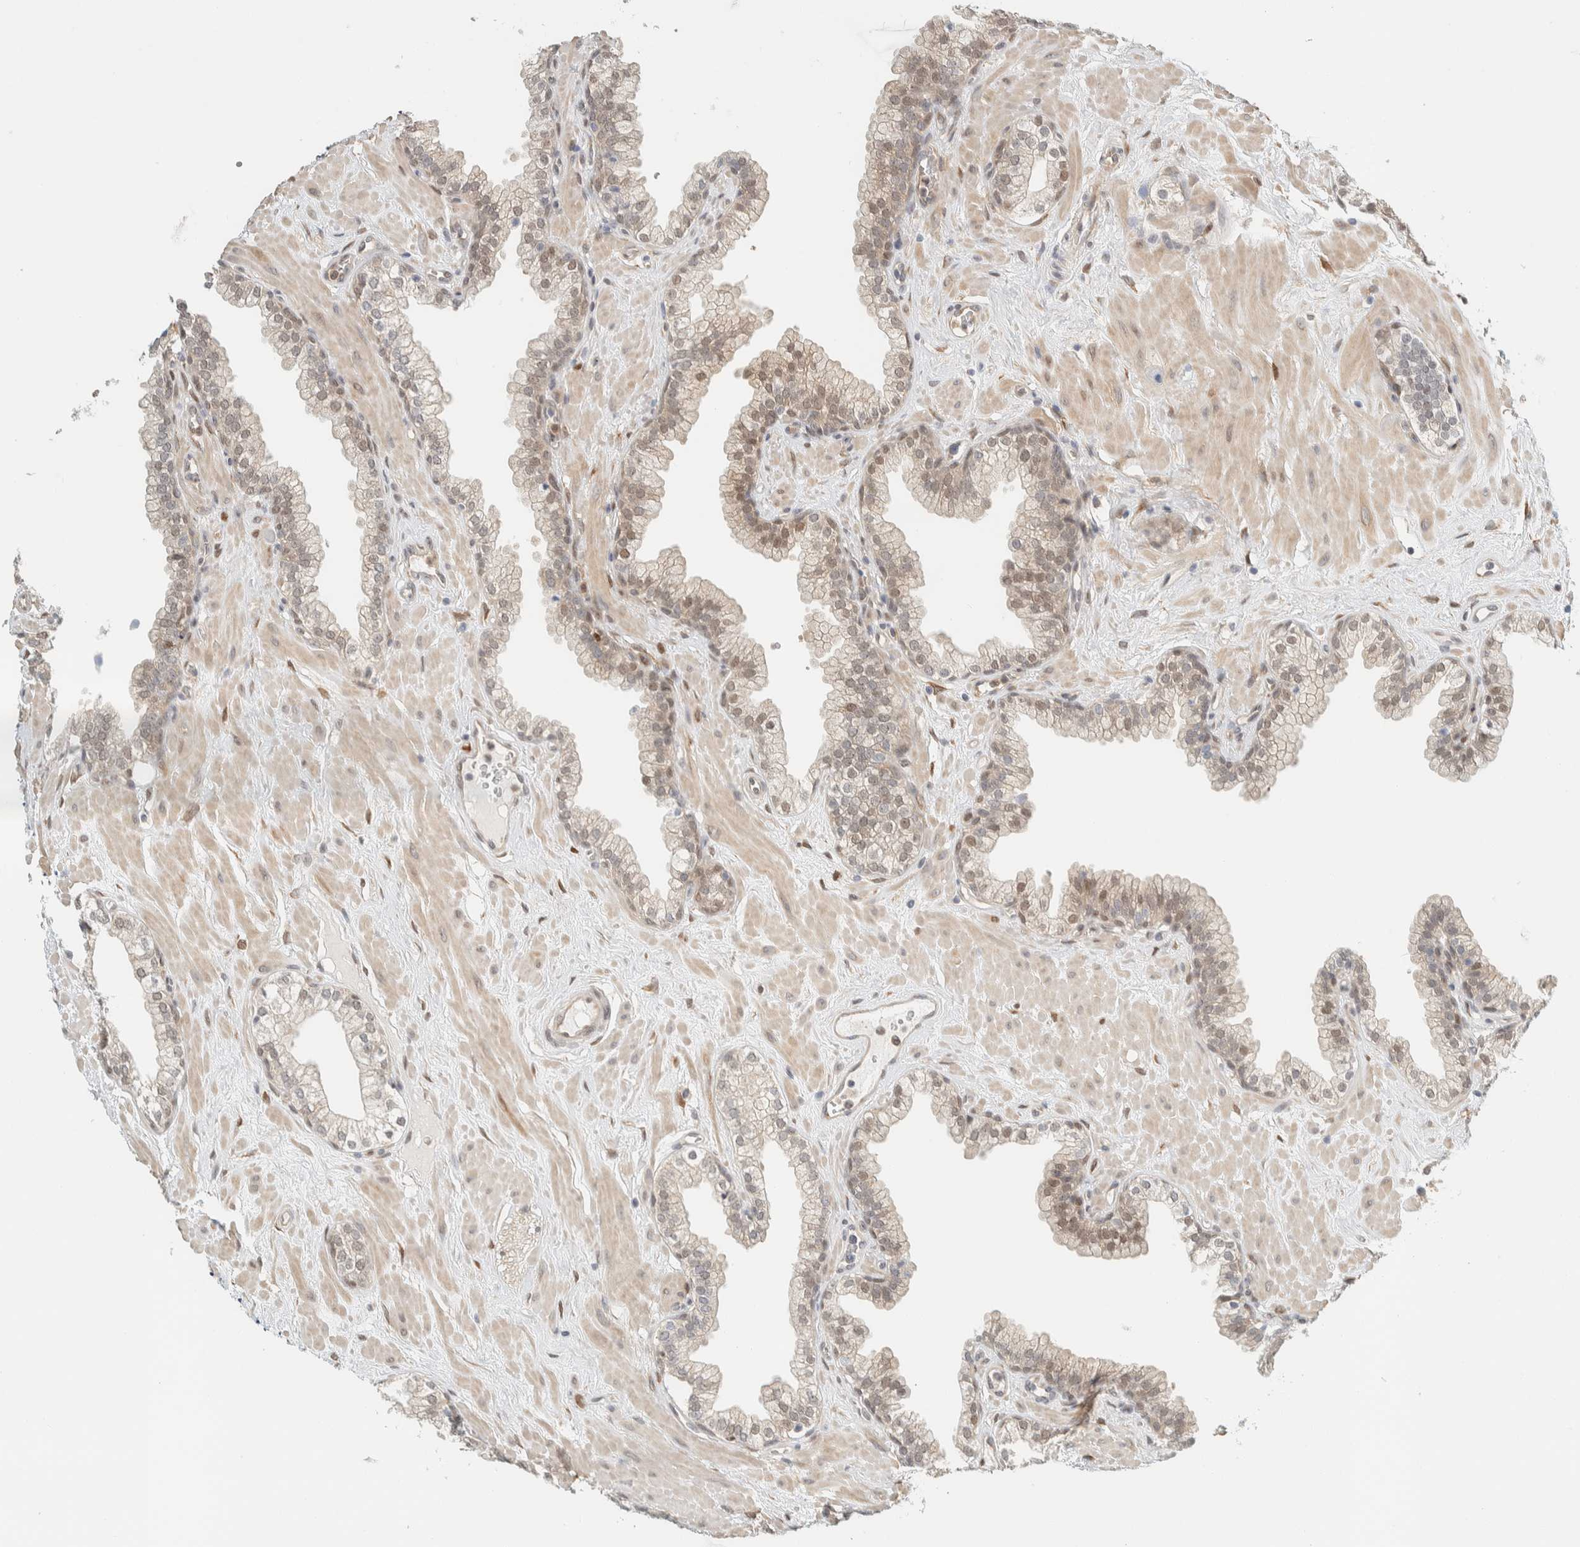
{"staining": {"intensity": "weak", "quantity": "25%-75%", "location": "cytoplasmic/membranous,nuclear"}, "tissue": "prostate", "cell_type": "Glandular cells", "image_type": "normal", "snomed": [{"axis": "morphology", "description": "Normal tissue, NOS"}, {"axis": "morphology", "description": "Urothelial carcinoma, Low grade"}, {"axis": "topography", "description": "Urinary bladder"}, {"axis": "topography", "description": "Prostate"}], "caption": "Human prostate stained for a protein (brown) shows weak cytoplasmic/membranous,nuclear positive expression in approximately 25%-75% of glandular cells.", "gene": "TFE3", "patient": {"sex": "male", "age": 60}}